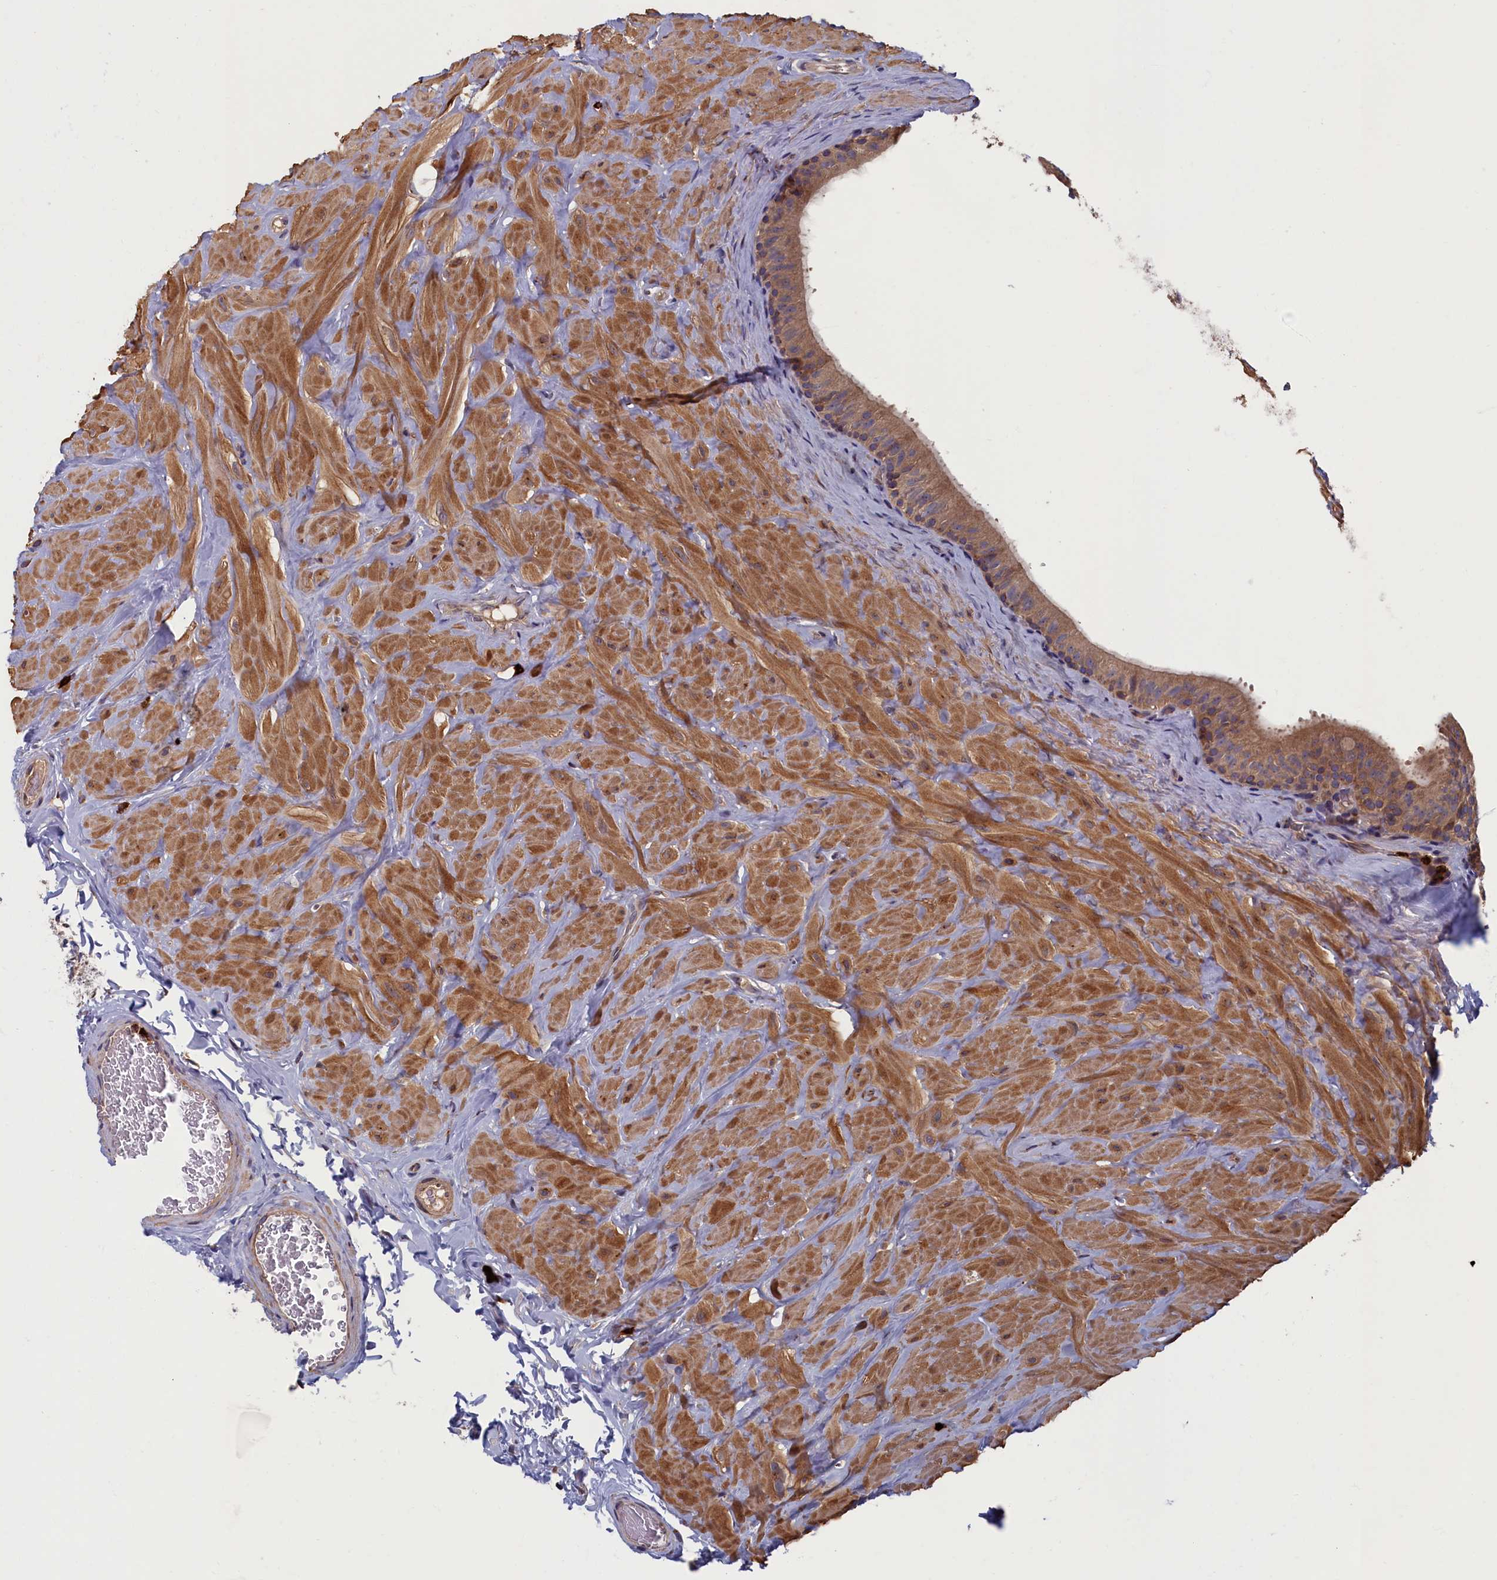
{"staining": {"intensity": "moderate", "quantity": "25%-75%", "location": "cytoplasmic/membranous"}, "tissue": "epididymis", "cell_type": "Glandular cells", "image_type": "normal", "snomed": [{"axis": "morphology", "description": "Normal tissue, NOS"}, {"axis": "topography", "description": "Soft tissue"}, {"axis": "topography", "description": "Vascular tissue"}, {"axis": "topography", "description": "Epididymis"}], "caption": "Protein staining of normal epididymis exhibits moderate cytoplasmic/membranous positivity in approximately 25%-75% of glandular cells.", "gene": "TNK2", "patient": {"sex": "male", "age": 49}}